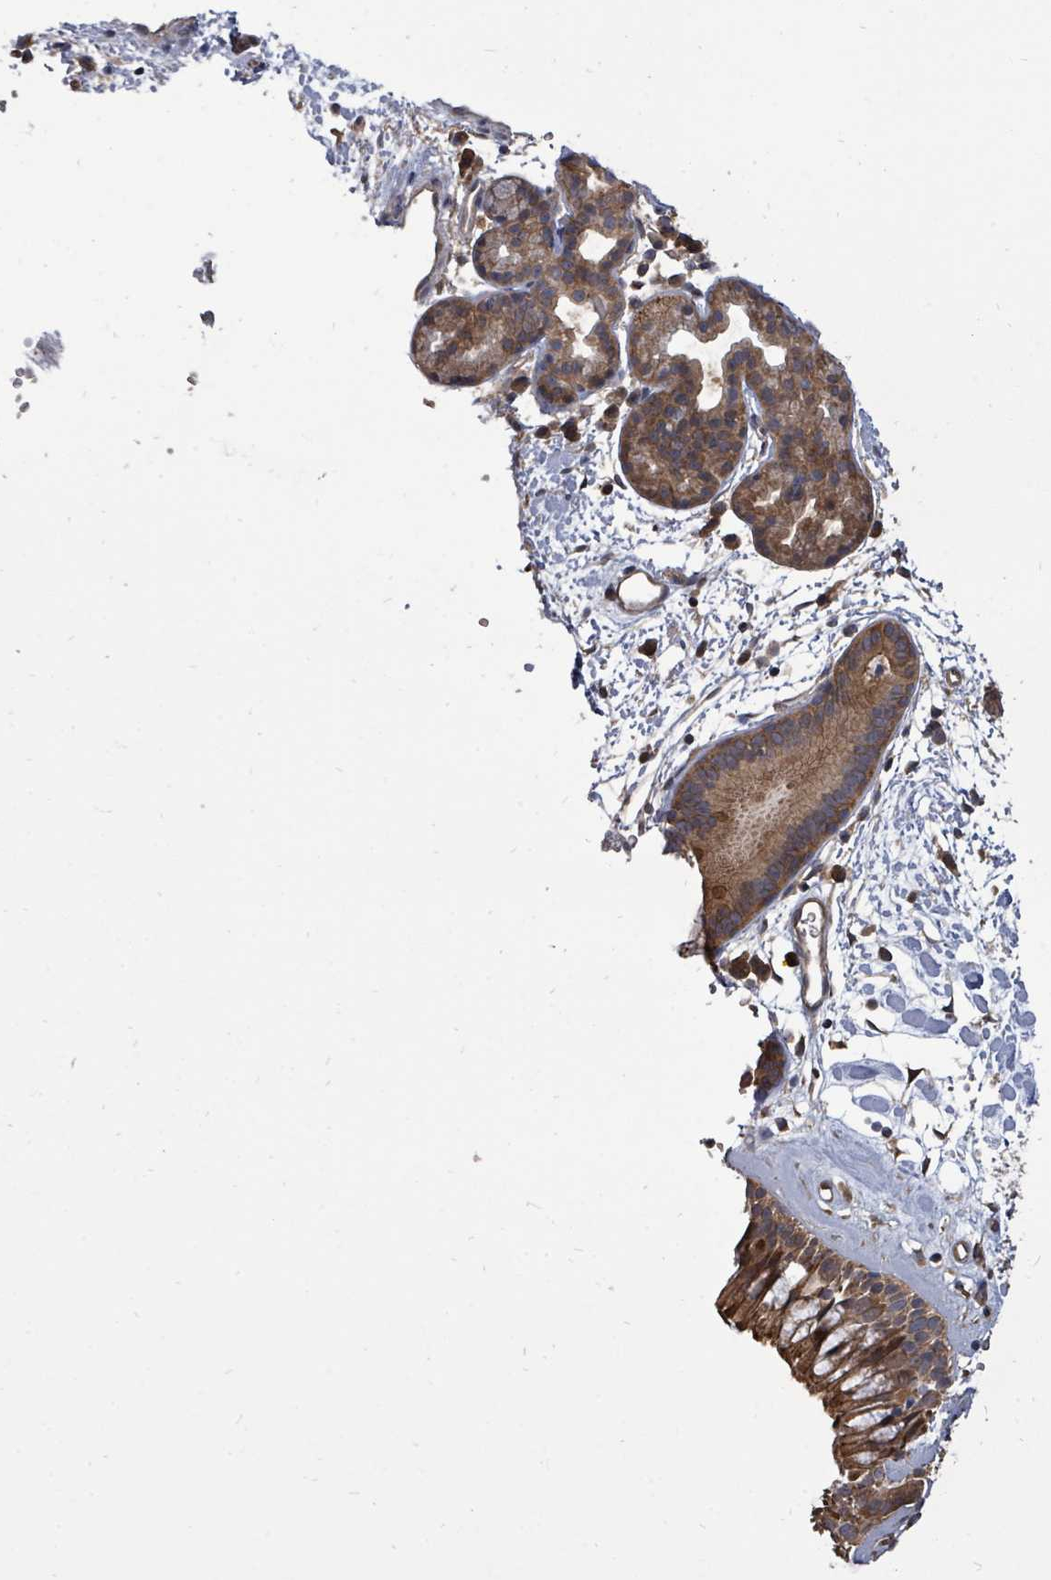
{"staining": {"intensity": "moderate", "quantity": ">75%", "location": "cytoplasmic/membranous"}, "tissue": "nasopharynx", "cell_type": "Respiratory epithelial cells", "image_type": "normal", "snomed": [{"axis": "morphology", "description": "Normal tissue, NOS"}, {"axis": "topography", "description": "Nasopharynx"}], "caption": "Immunohistochemistry (IHC) (DAB) staining of benign nasopharynx demonstrates moderate cytoplasmic/membranous protein staining in approximately >75% of respiratory epithelial cells. (Brightfield microscopy of DAB IHC at high magnification).", "gene": "EIF3CL", "patient": {"sex": "male", "age": 65}}